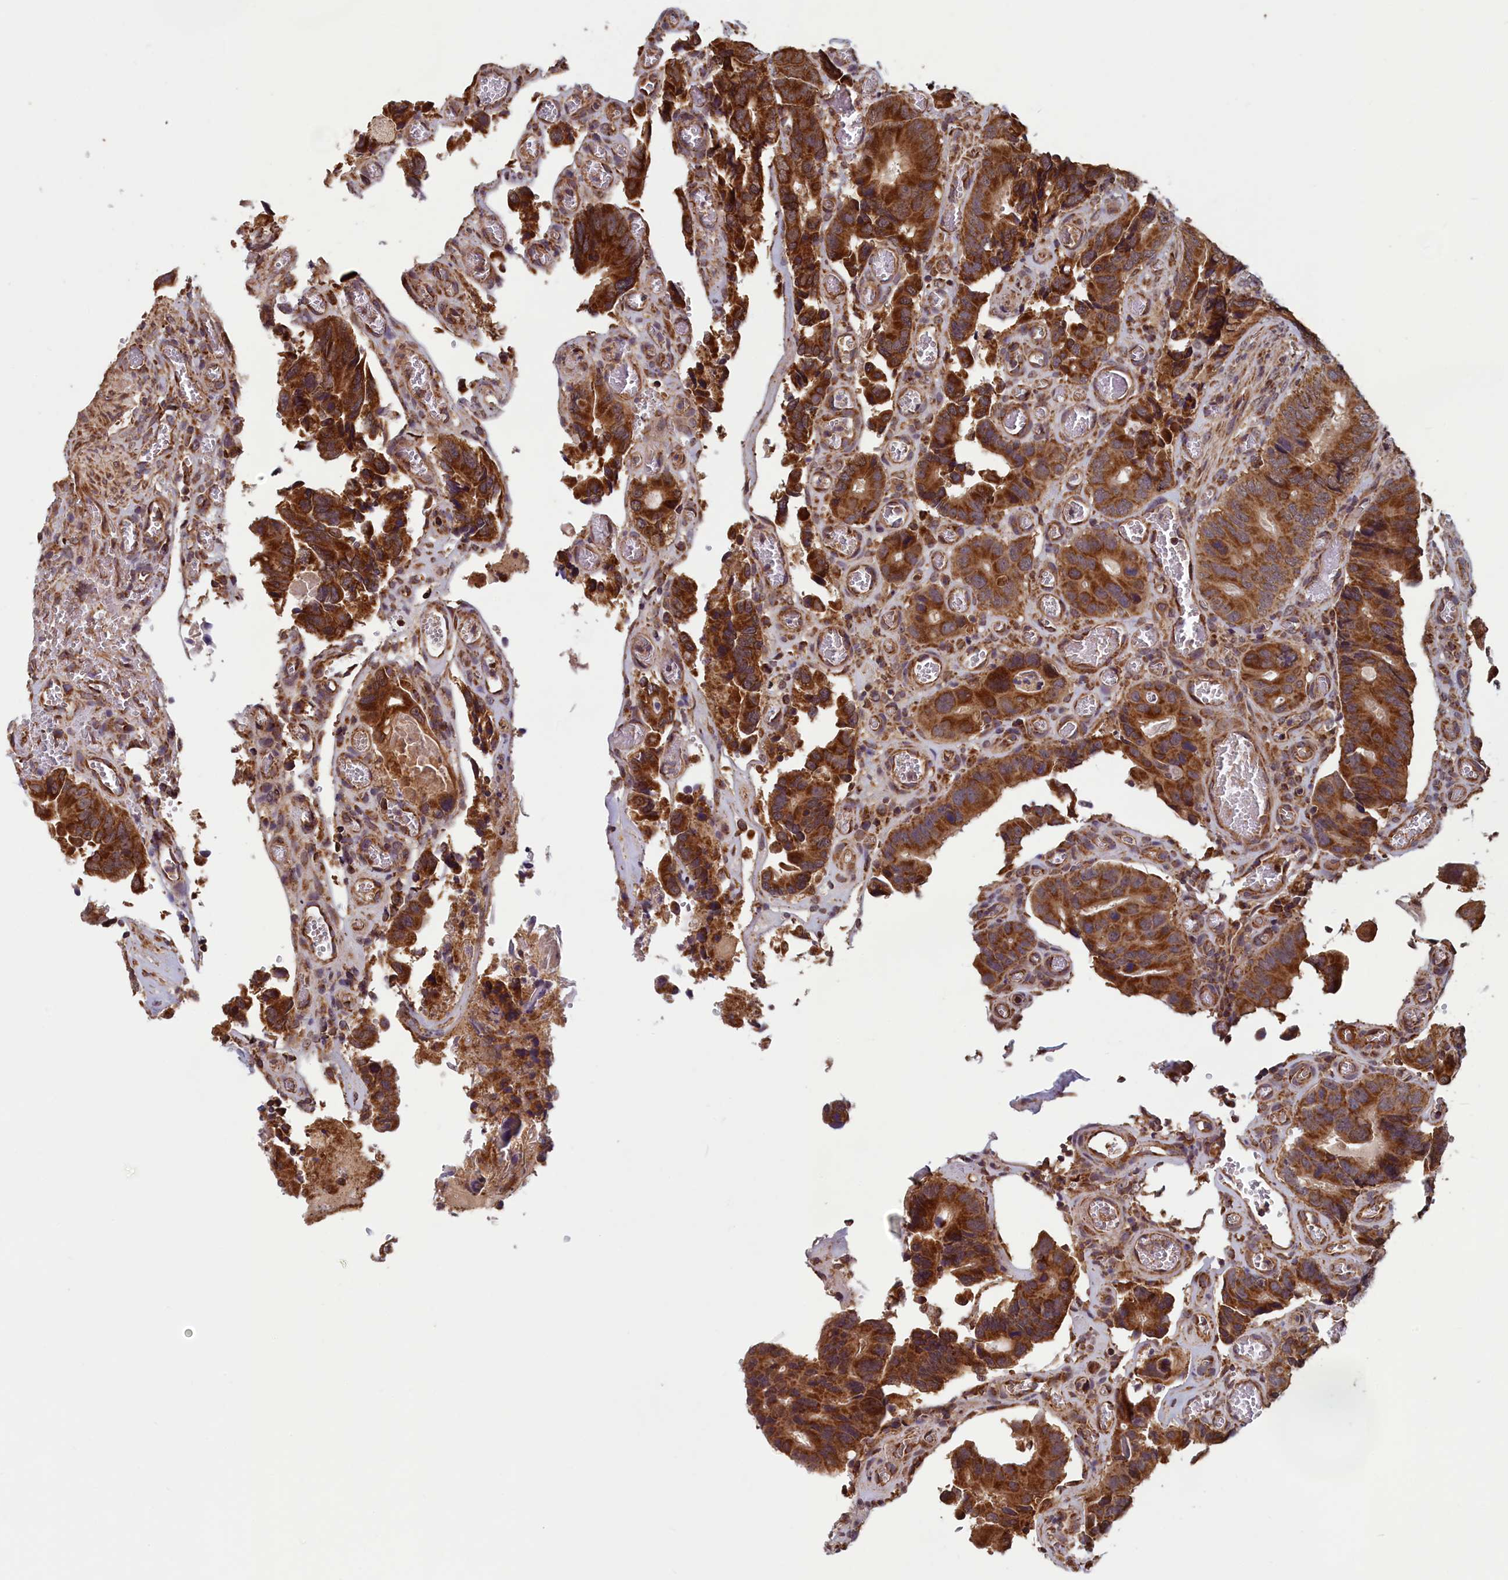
{"staining": {"intensity": "strong", "quantity": ">75%", "location": "cytoplasmic/membranous"}, "tissue": "colorectal cancer", "cell_type": "Tumor cells", "image_type": "cancer", "snomed": [{"axis": "morphology", "description": "Adenocarcinoma, NOS"}, {"axis": "topography", "description": "Colon"}], "caption": "IHC of human colorectal cancer (adenocarcinoma) shows high levels of strong cytoplasmic/membranous expression in approximately >75% of tumor cells.", "gene": "CCDC15", "patient": {"sex": "male", "age": 84}}